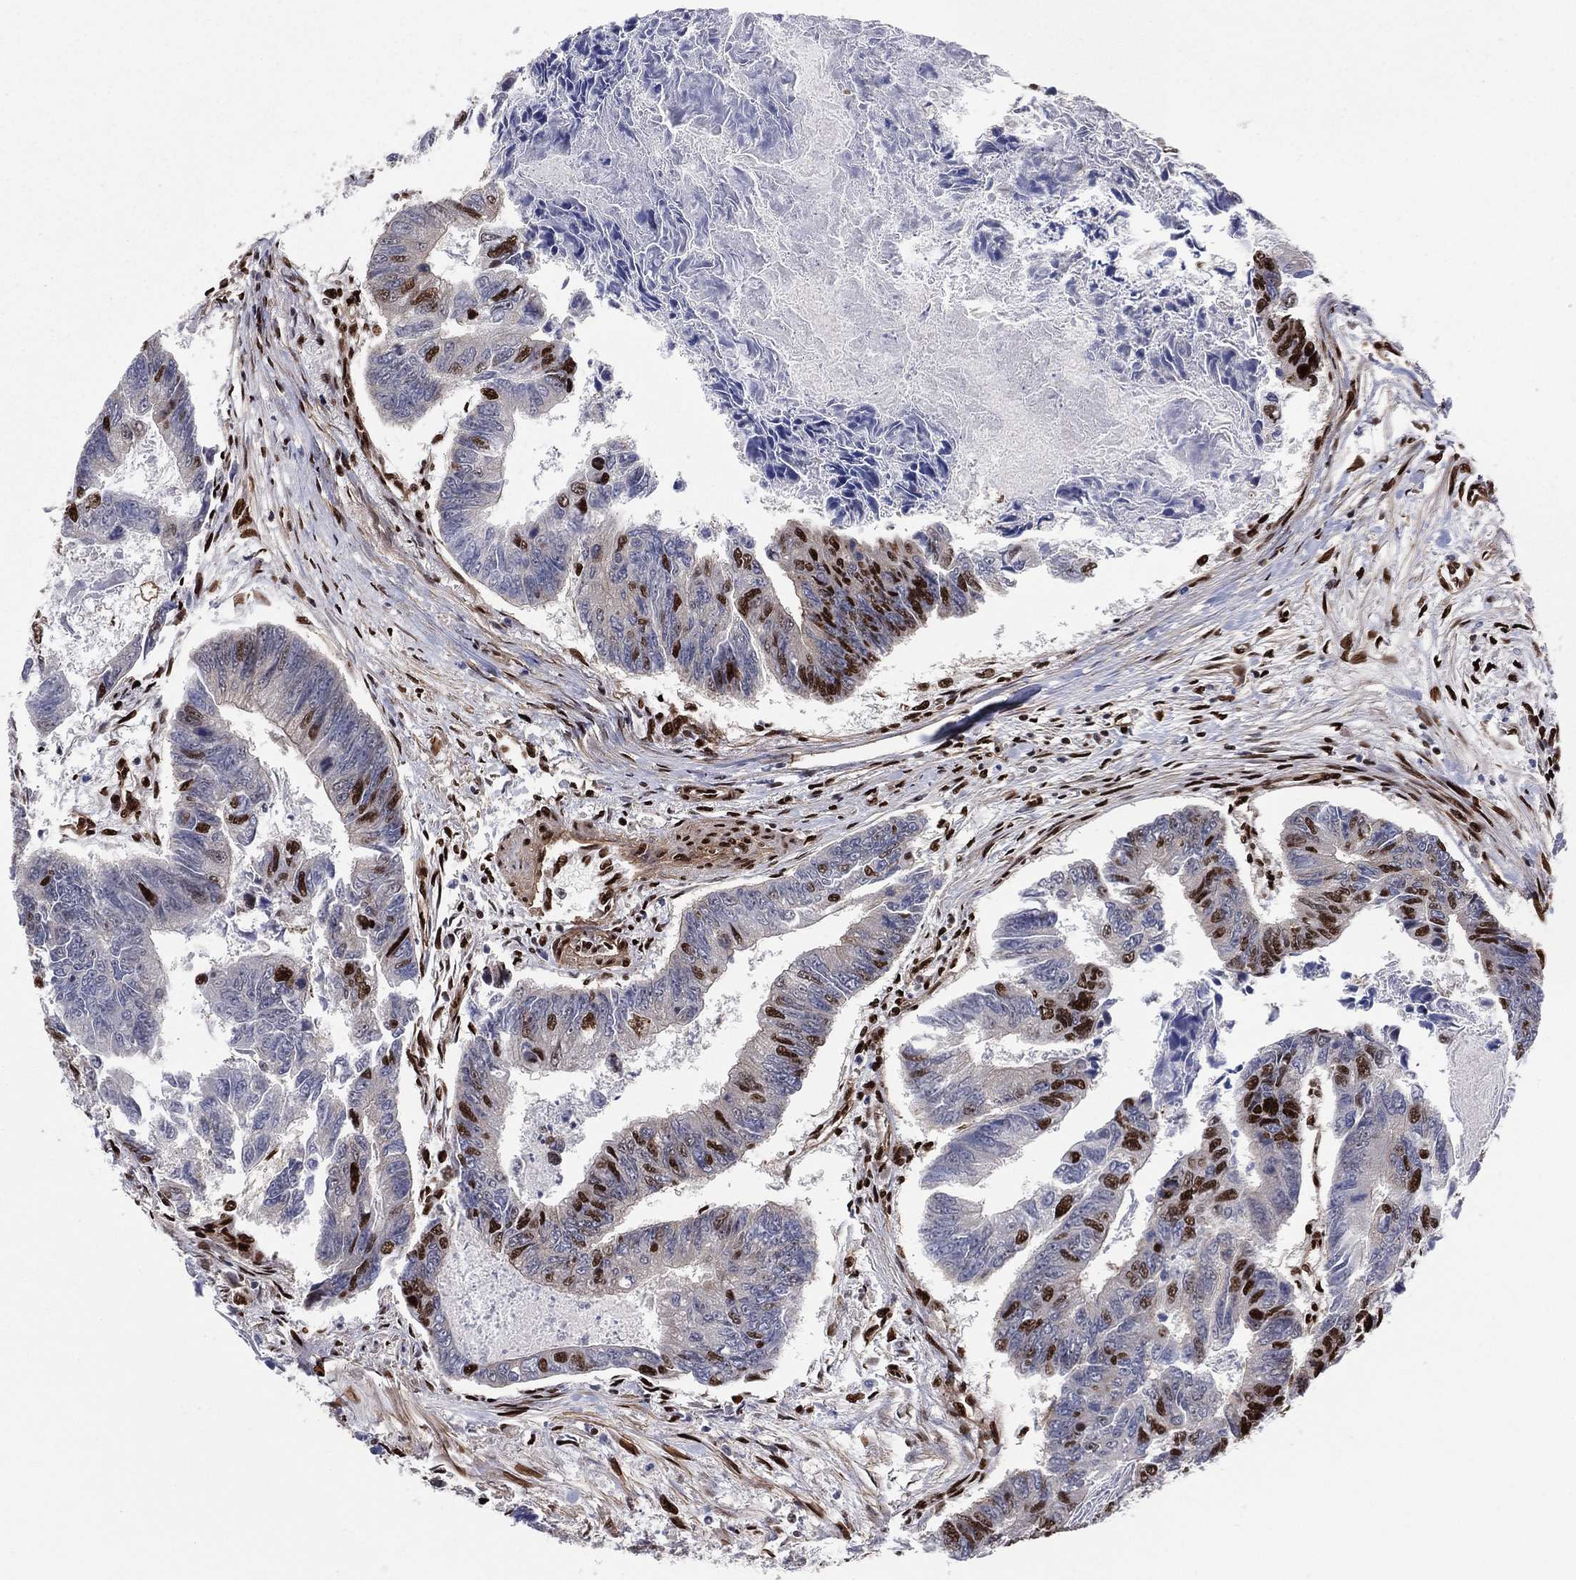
{"staining": {"intensity": "strong", "quantity": "<25%", "location": "nuclear"}, "tissue": "colorectal cancer", "cell_type": "Tumor cells", "image_type": "cancer", "snomed": [{"axis": "morphology", "description": "Adenocarcinoma, NOS"}, {"axis": "topography", "description": "Colon"}], "caption": "IHC histopathology image of adenocarcinoma (colorectal) stained for a protein (brown), which reveals medium levels of strong nuclear positivity in approximately <25% of tumor cells.", "gene": "TP53BP1", "patient": {"sex": "female", "age": 65}}